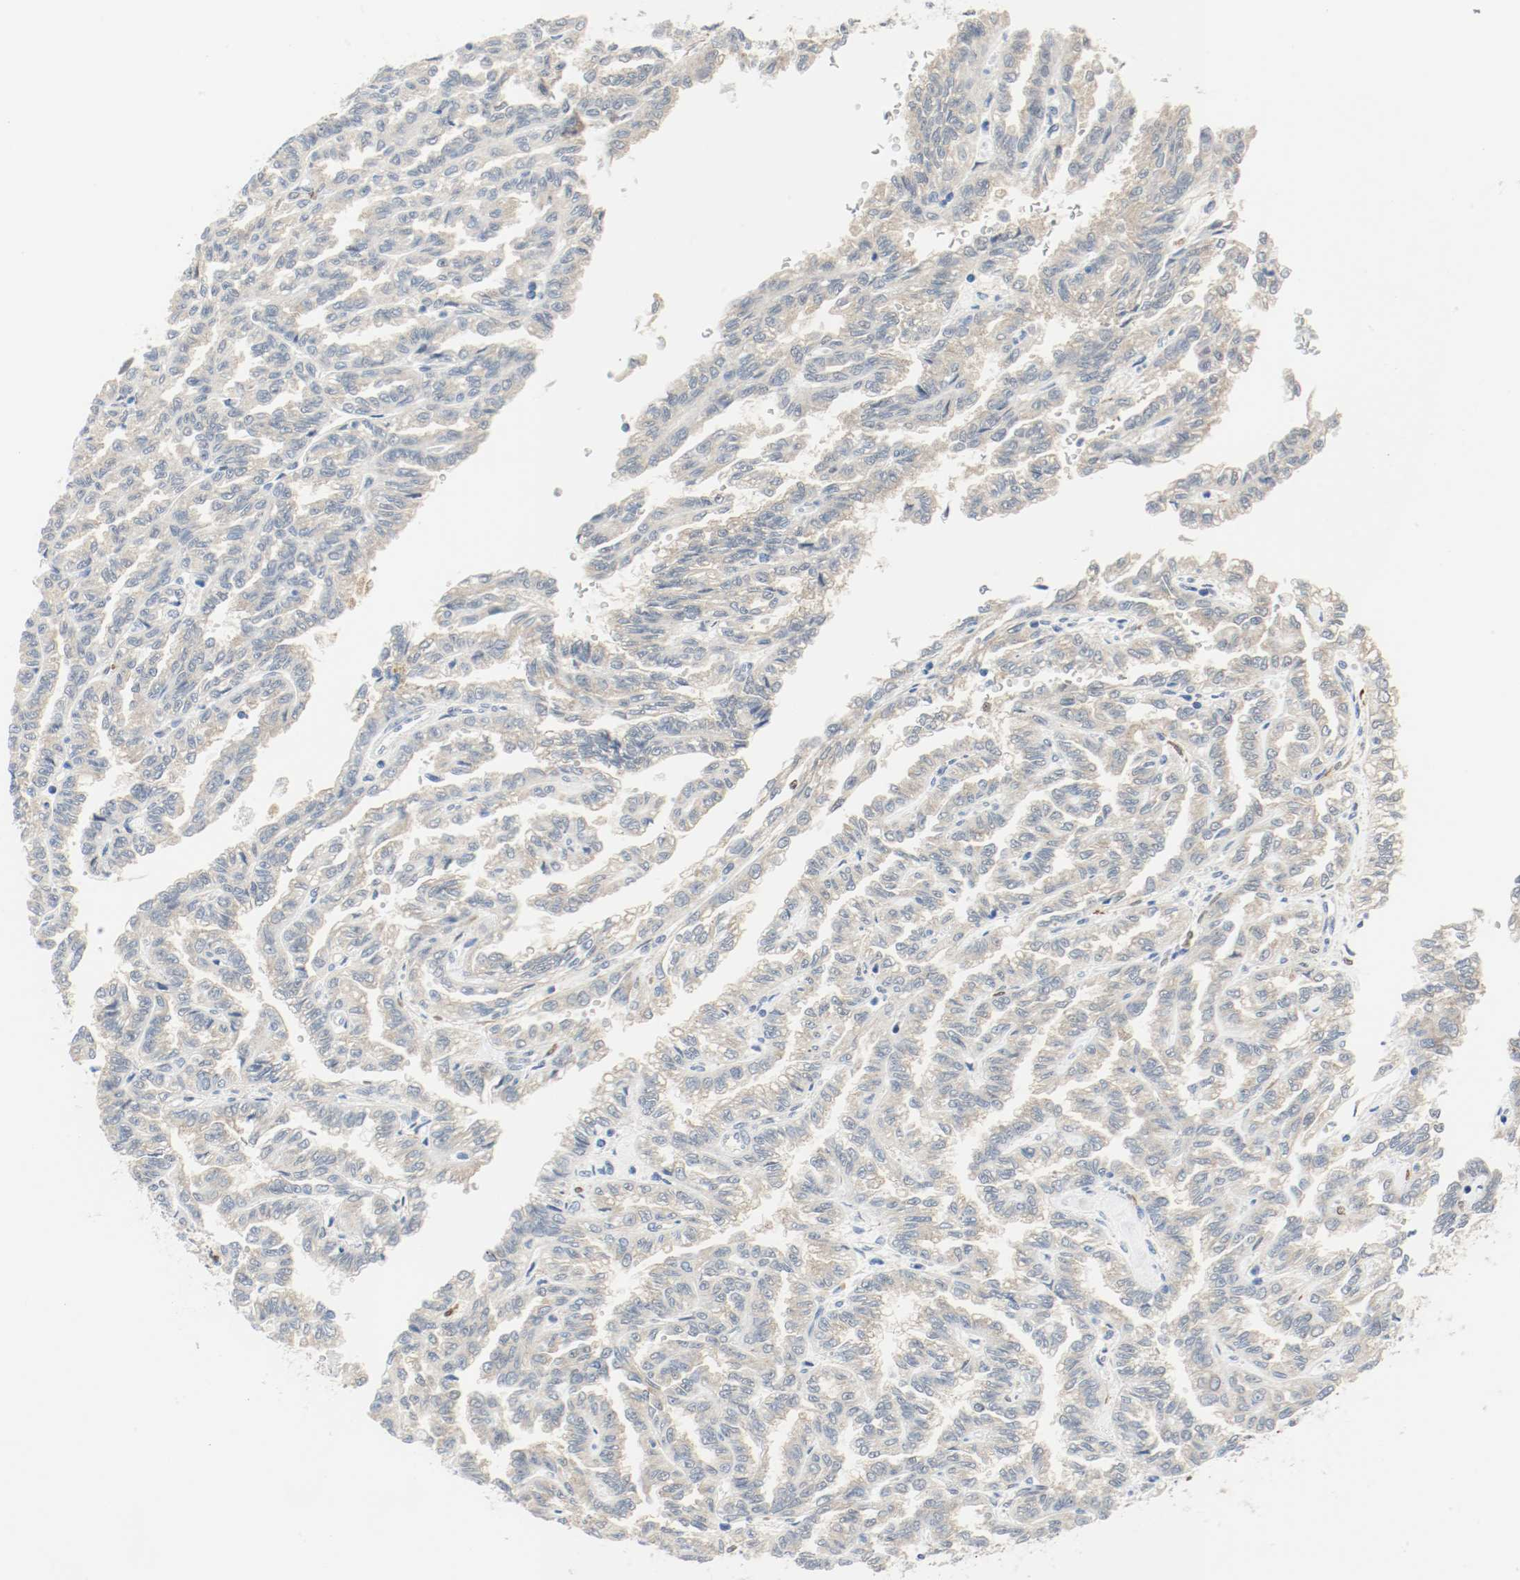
{"staining": {"intensity": "weak", "quantity": ">75%", "location": "cytoplasmic/membranous"}, "tissue": "renal cancer", "cell_type": "Tumor cells", "image_type": "cancer", "snomed": [{"axis": "morphology", "description": "Inflammation, NOS"}, {"axis": "morphology", "description": "Adenocarcinoma, NOS"}, {"axis": "topography", "description": "Kidney"}], "caption": "Immunohistochemical staining of renal adenocarcinoma shows low levels of weak cytoplasmic/membranous protein positivity in about >75% of tumor cells.", "gene": "PPME1", "patient": {"sex": "male", "age": 68}}